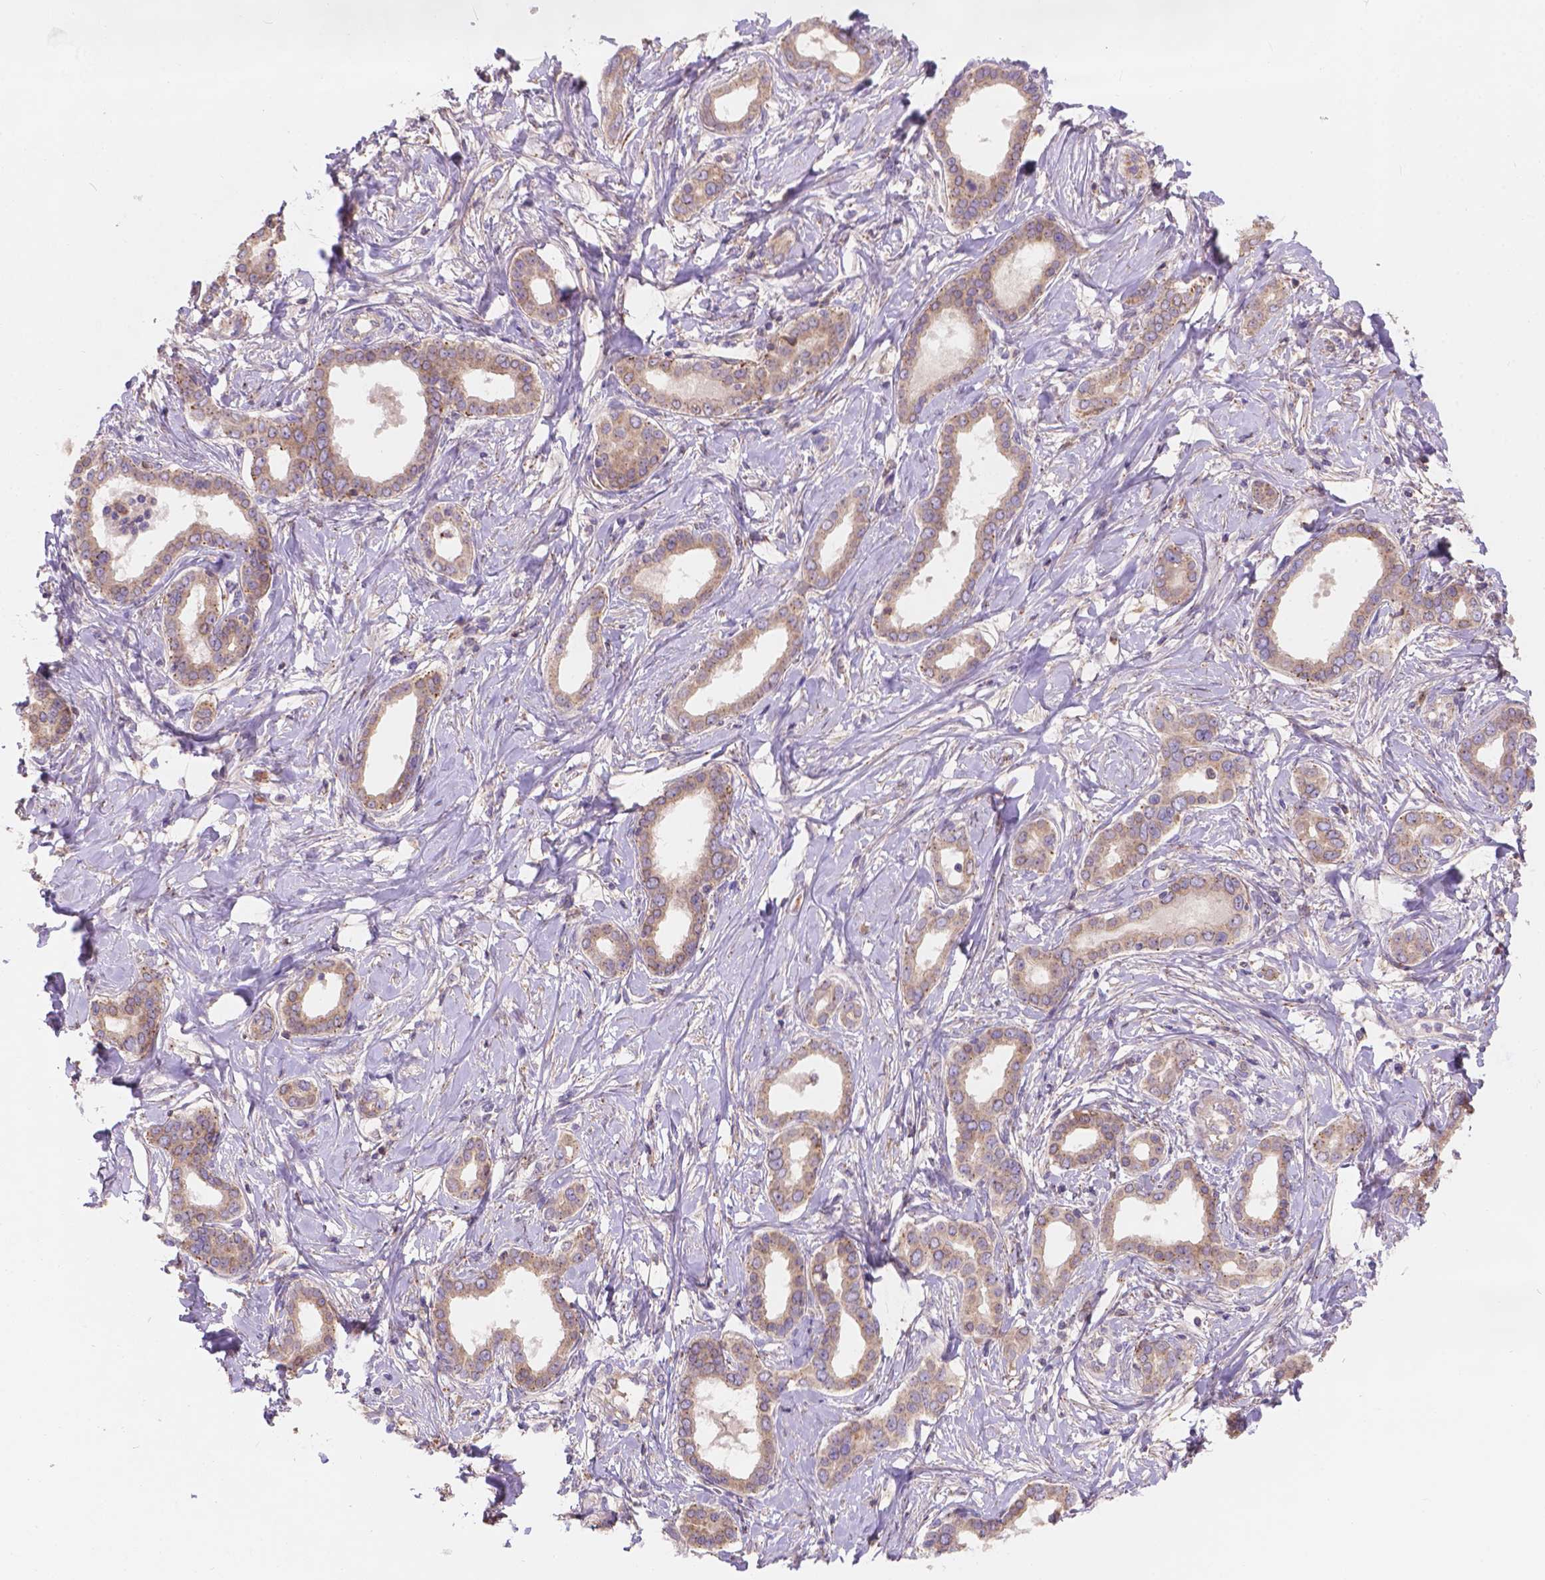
{"staining": {"intensity": "weak", "quantity": ">75%", "location": "cytoplasmic/membranous"}, "tissue": "liver cancer", "cell_type": "Tumor cells", "image_type": "cancer", "snomed": [{"axis": "morphology", "description": "Cholangiocarcinoma"}, {"axis": "topography", "description": "Liver"}], "caption": "Tumor cells reveal low levels of weak cytoplasmic/membranous expression in about >75% of cells in liver cancer (cholangiocarcinoma). (DAB = brown stain, brightfield microscopy at high magnification).", "gene": "CDK10", "patient": {"sex": "female", "age": 47}}